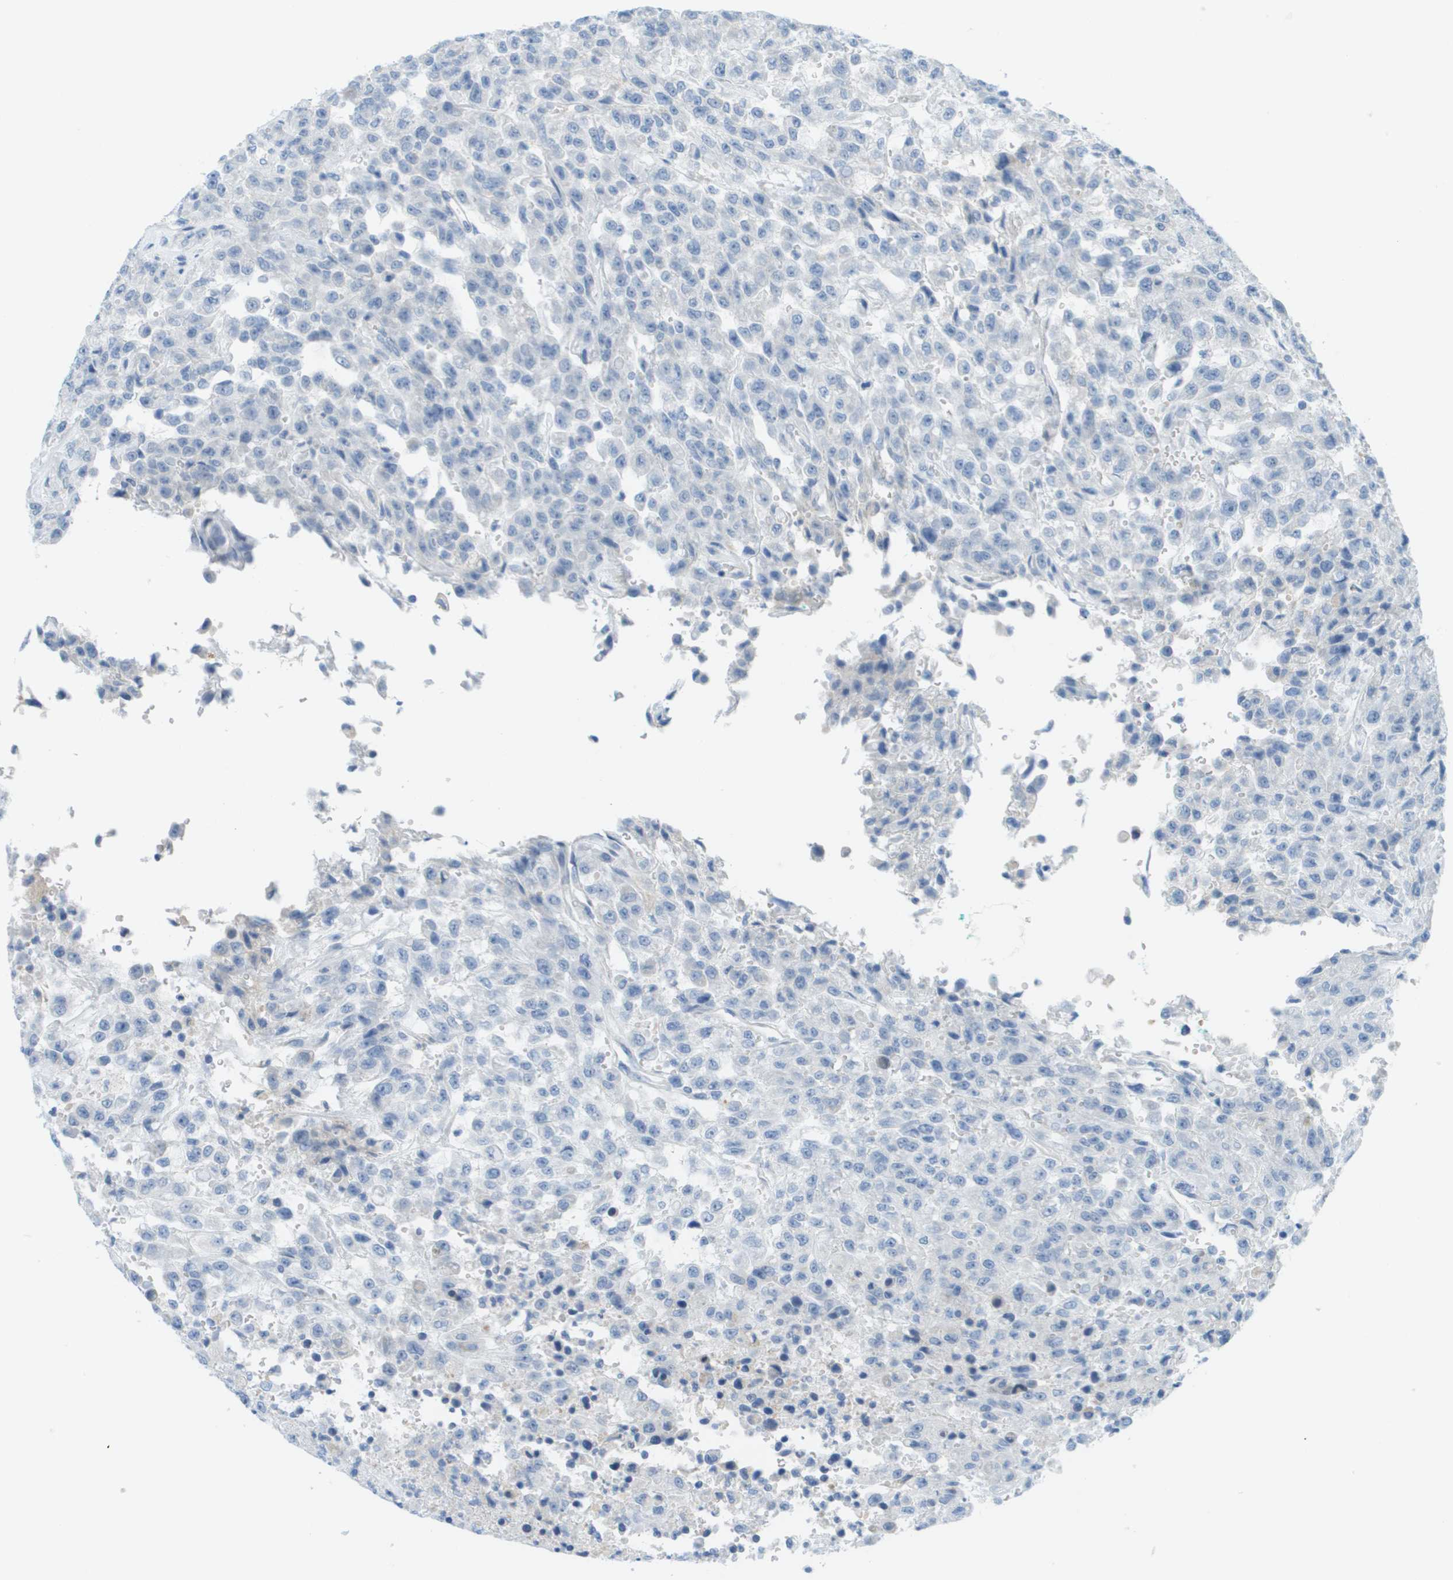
{"staining": {"intensity": "negative", "quantity": "none", "location": "none"}, "tissue": "urothelial cancer", "cell_type": "Tumor cells", "image_type": "cancer", "snomed": [{"axis": "morphology", "description": "Urothelial carcinoma, High grade"}, {"axis": "topography", "description": "Urinary bladder"}], "caption": "Protein analysis of urothelial cancer shows no significant positivity in tumor cells.", "gene": "CUL9", "patient": {"sex": "male", "age": 46}}